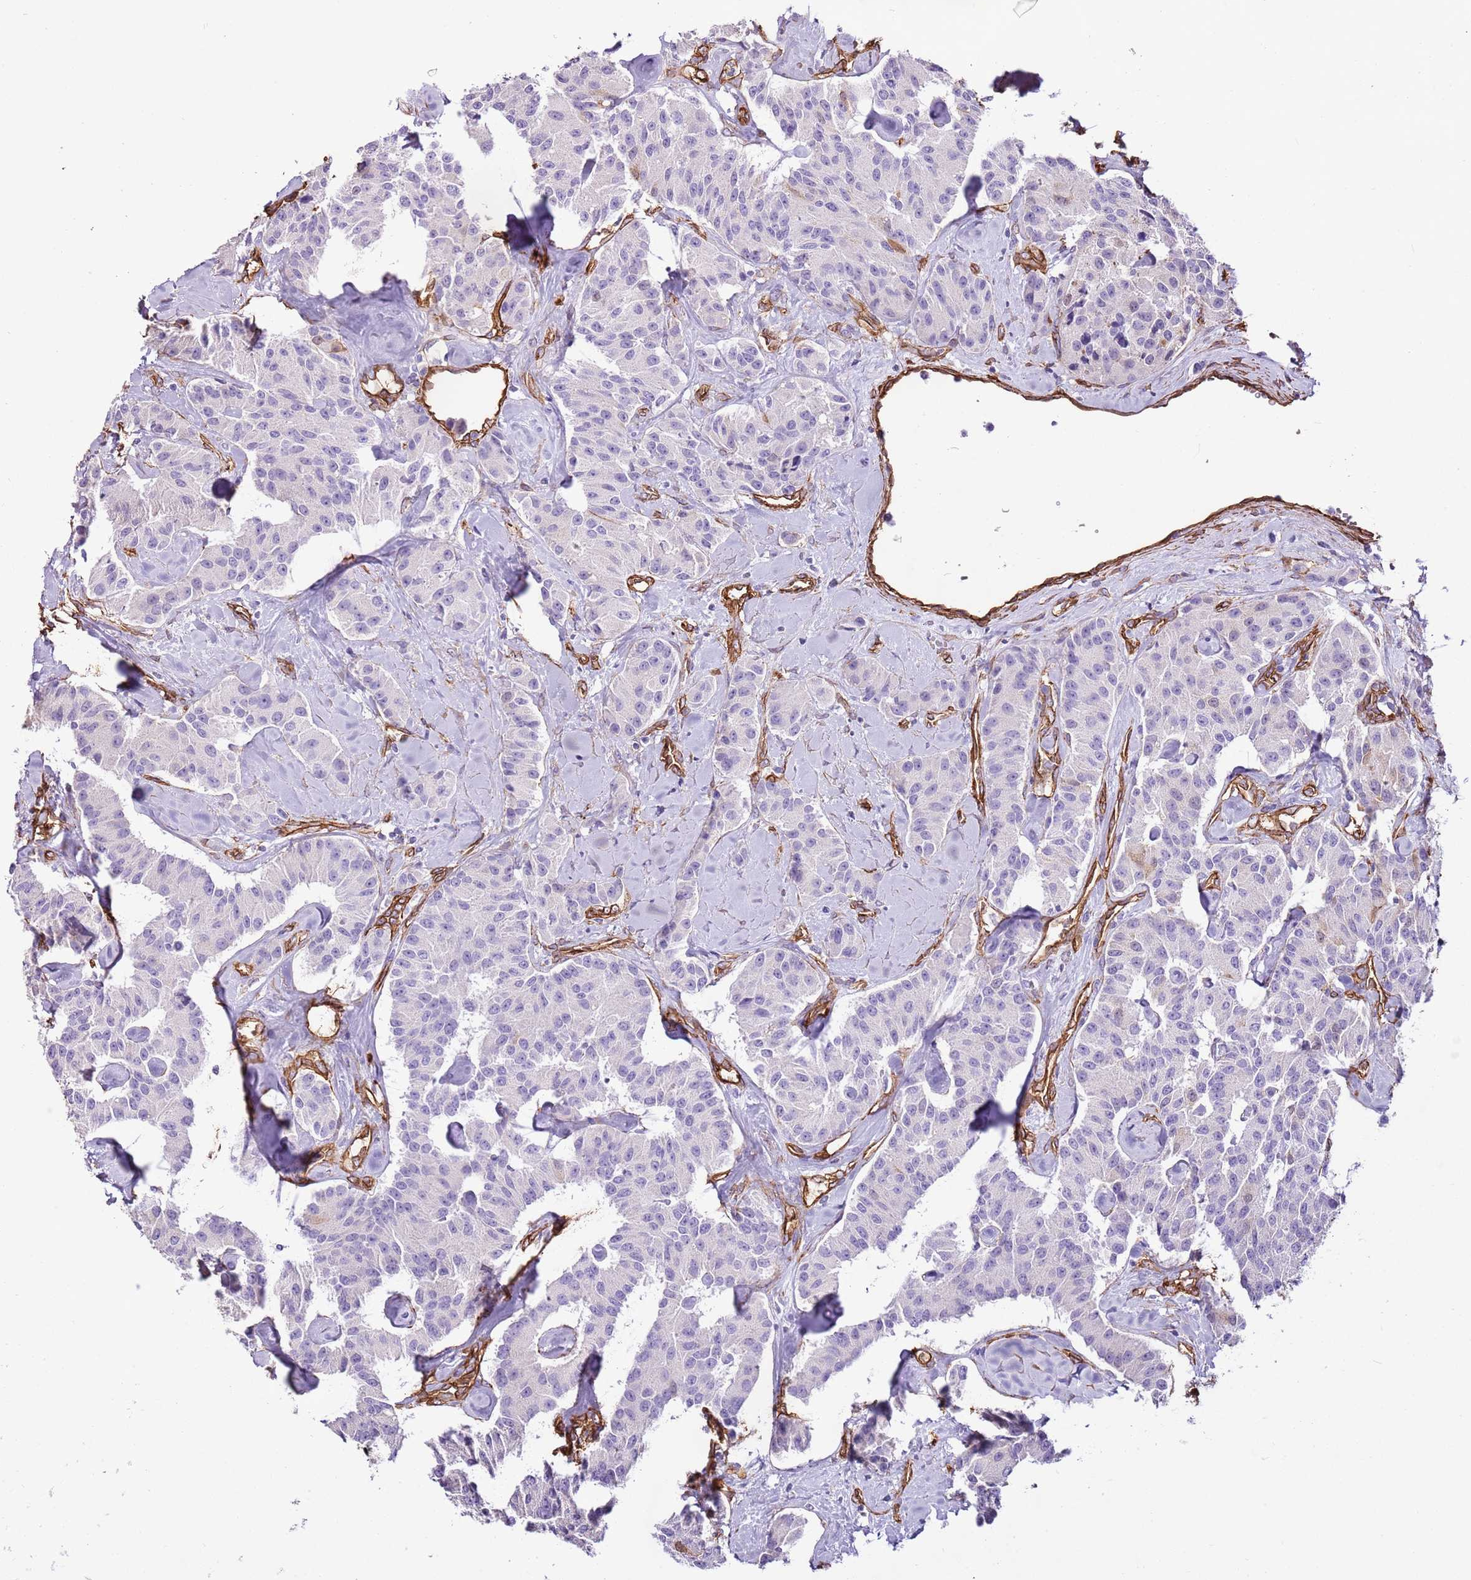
{"staining": {"intensity": "negative", "quantity": "none", "location": "none"}, "tissue": "carcinoid", "cell_type": "Tumor cells", "image_type": "cancer", "snomed": [{"axis": "morphology", "description": "Carcinoid, malignant, NOS"}, {"axis": "topography", "description": "Pancreas"}], "caption": "DAB immunohistochemical staining of malignant carcinoid shows no significant expression in tumor cells. (Immunohistochemistry, brightfield microscopy, high magnification).", "gene": "CTDSPL", "patient": {"sex": "male", "age": 41}}